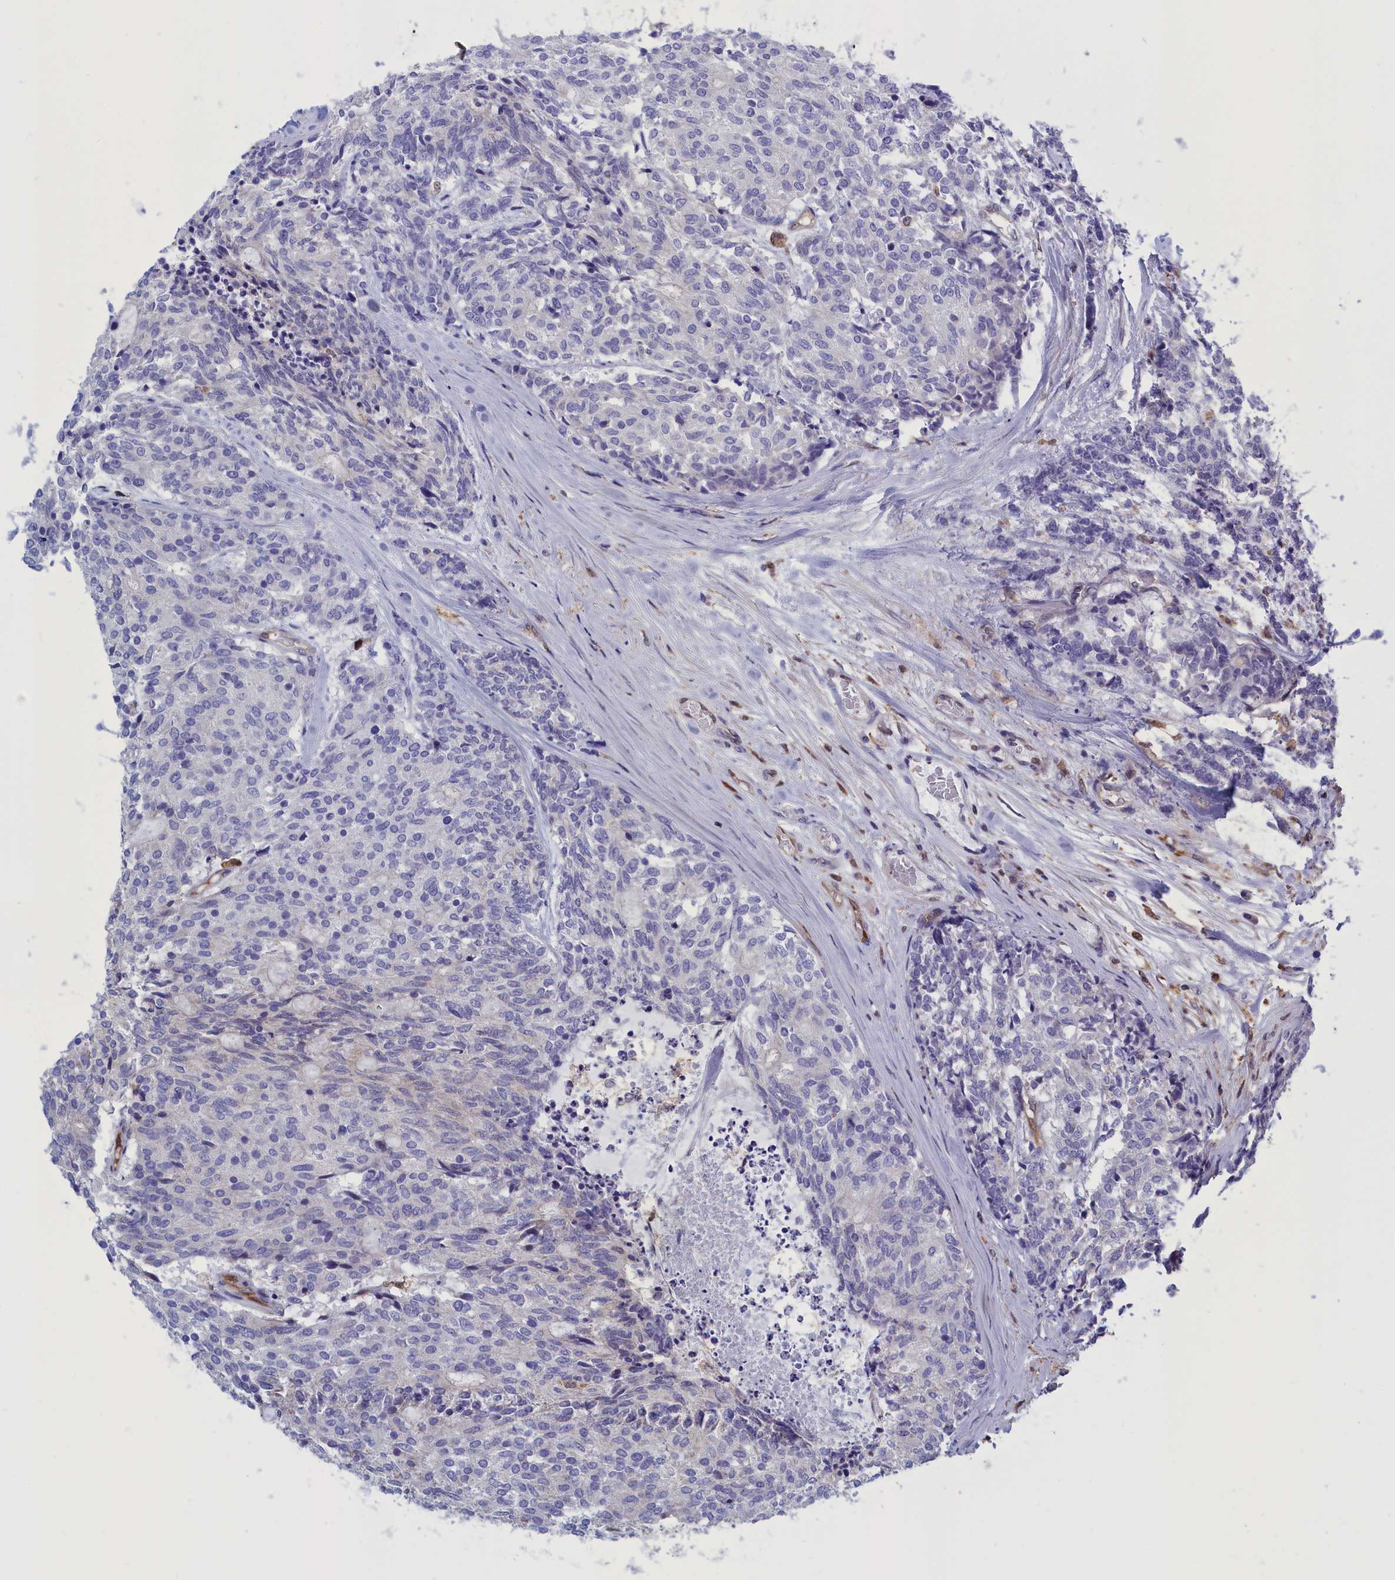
{"staining": {"intensity": "negative", "quantity": "none", "location": "none"}, "tissue": "carcinoid", "cell_type": "Tumor cells", "image_type": "cancer", "snomed": [{"axis": "morphology", "description": "Carcinoid, malignant, NOS"}, {"axis": "topography", "description": "Pancreas"}], "caption": "Tumor cells show no significant positivity in carcinoid.", "gene": "ARHGAP18", "patient": {"sex": "female", "age": 54}}